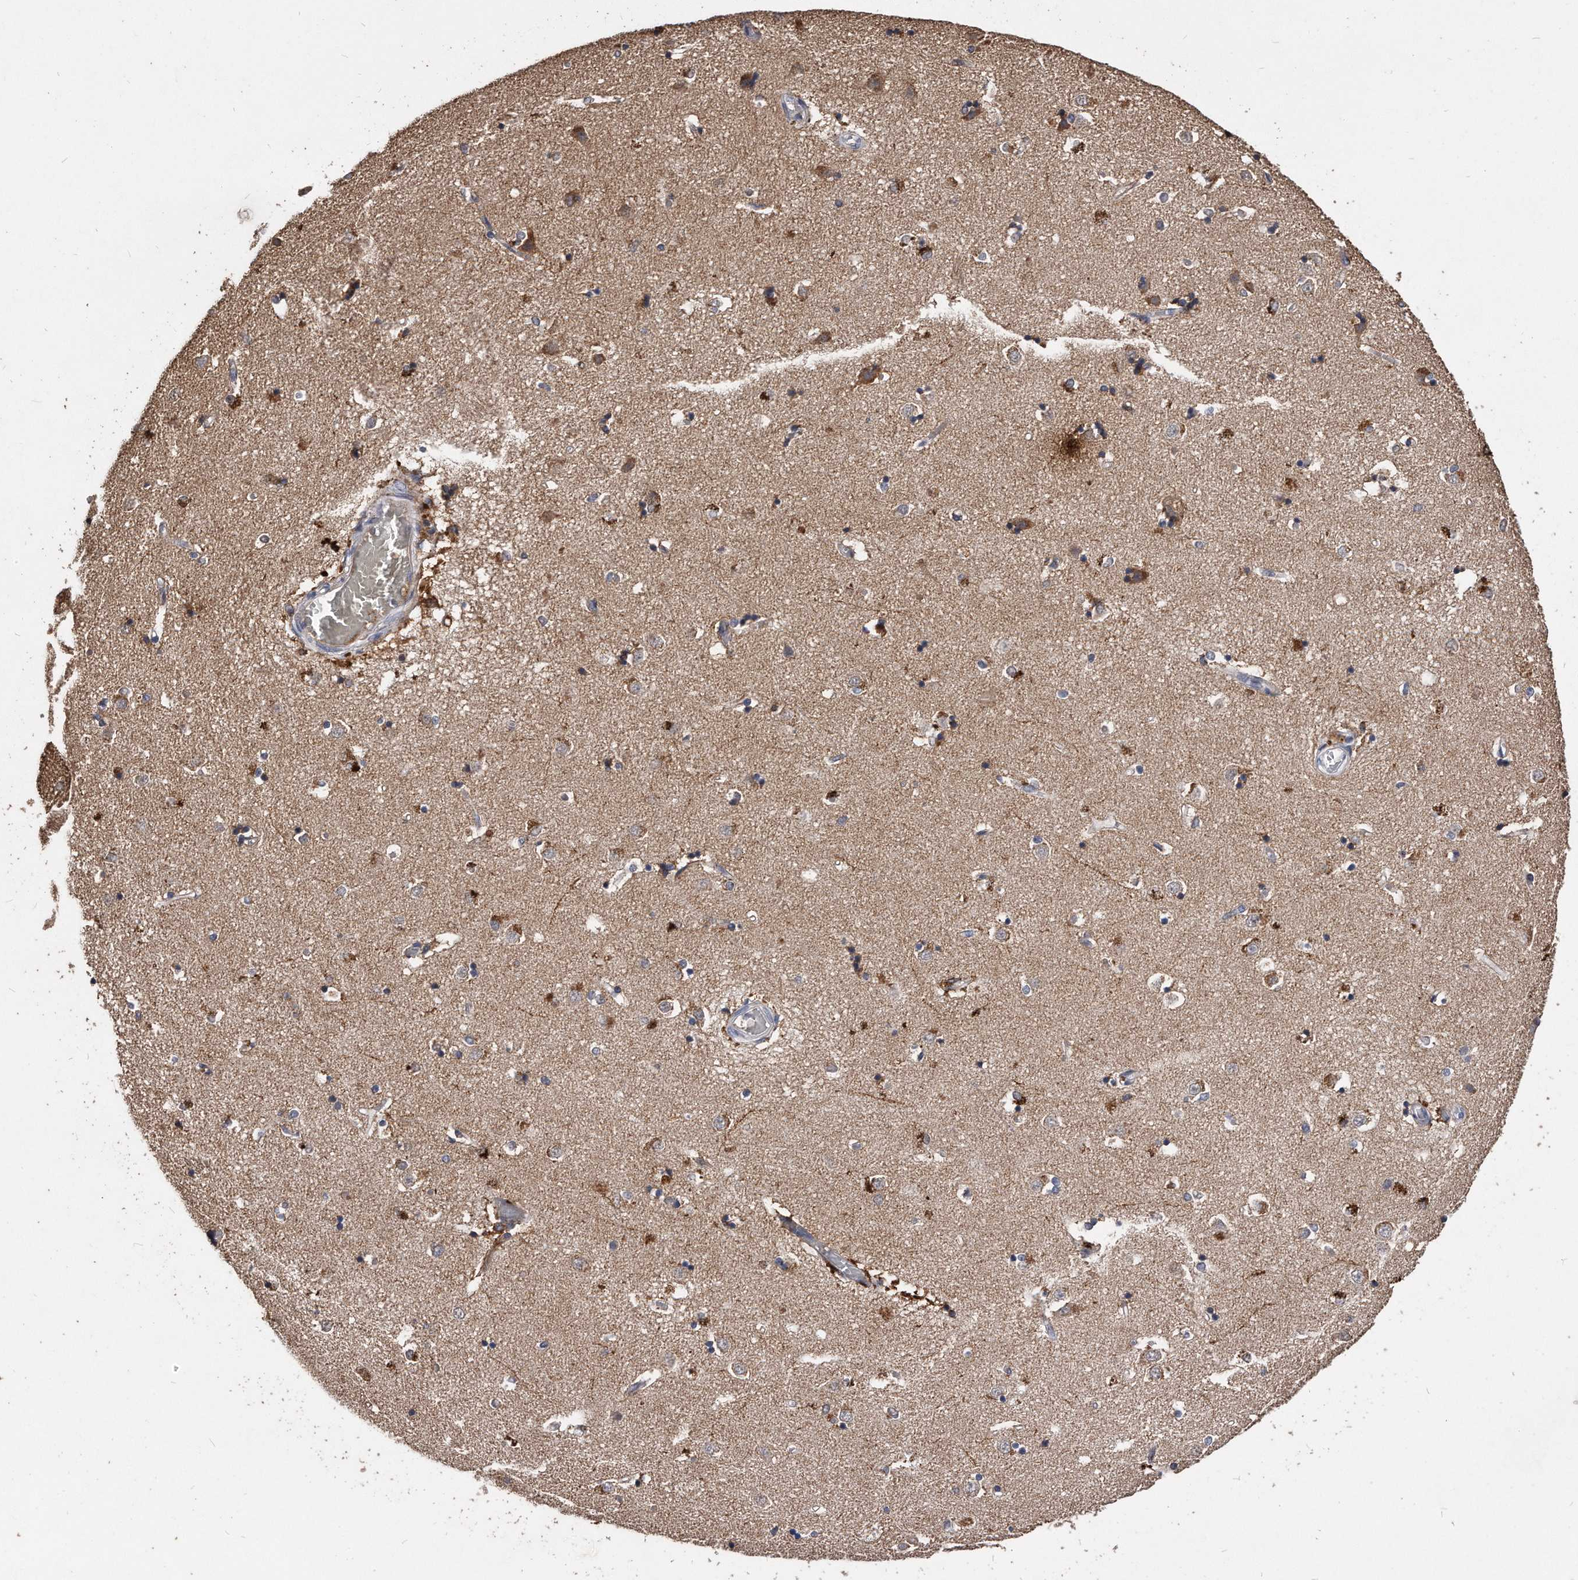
{"staining": {"intensity": "weak", "quantity": "<25%", "location": "cytoplasmic/membranous"}, "tissue": "caudate", "cell_type": "Glial cells", "image_type": "normal", "snomed": [{"axis": "morphology", "description": "Normal tissue, NOS"}, {"axis": "topography", "description": "Lateral ventricle wall"}], "caption": "There is no significant positivity in glial cells of caudate. (DAB IHC, high magnification).", "gene": "IL20RA", "patient": {"sex": "male", "age": 45}}